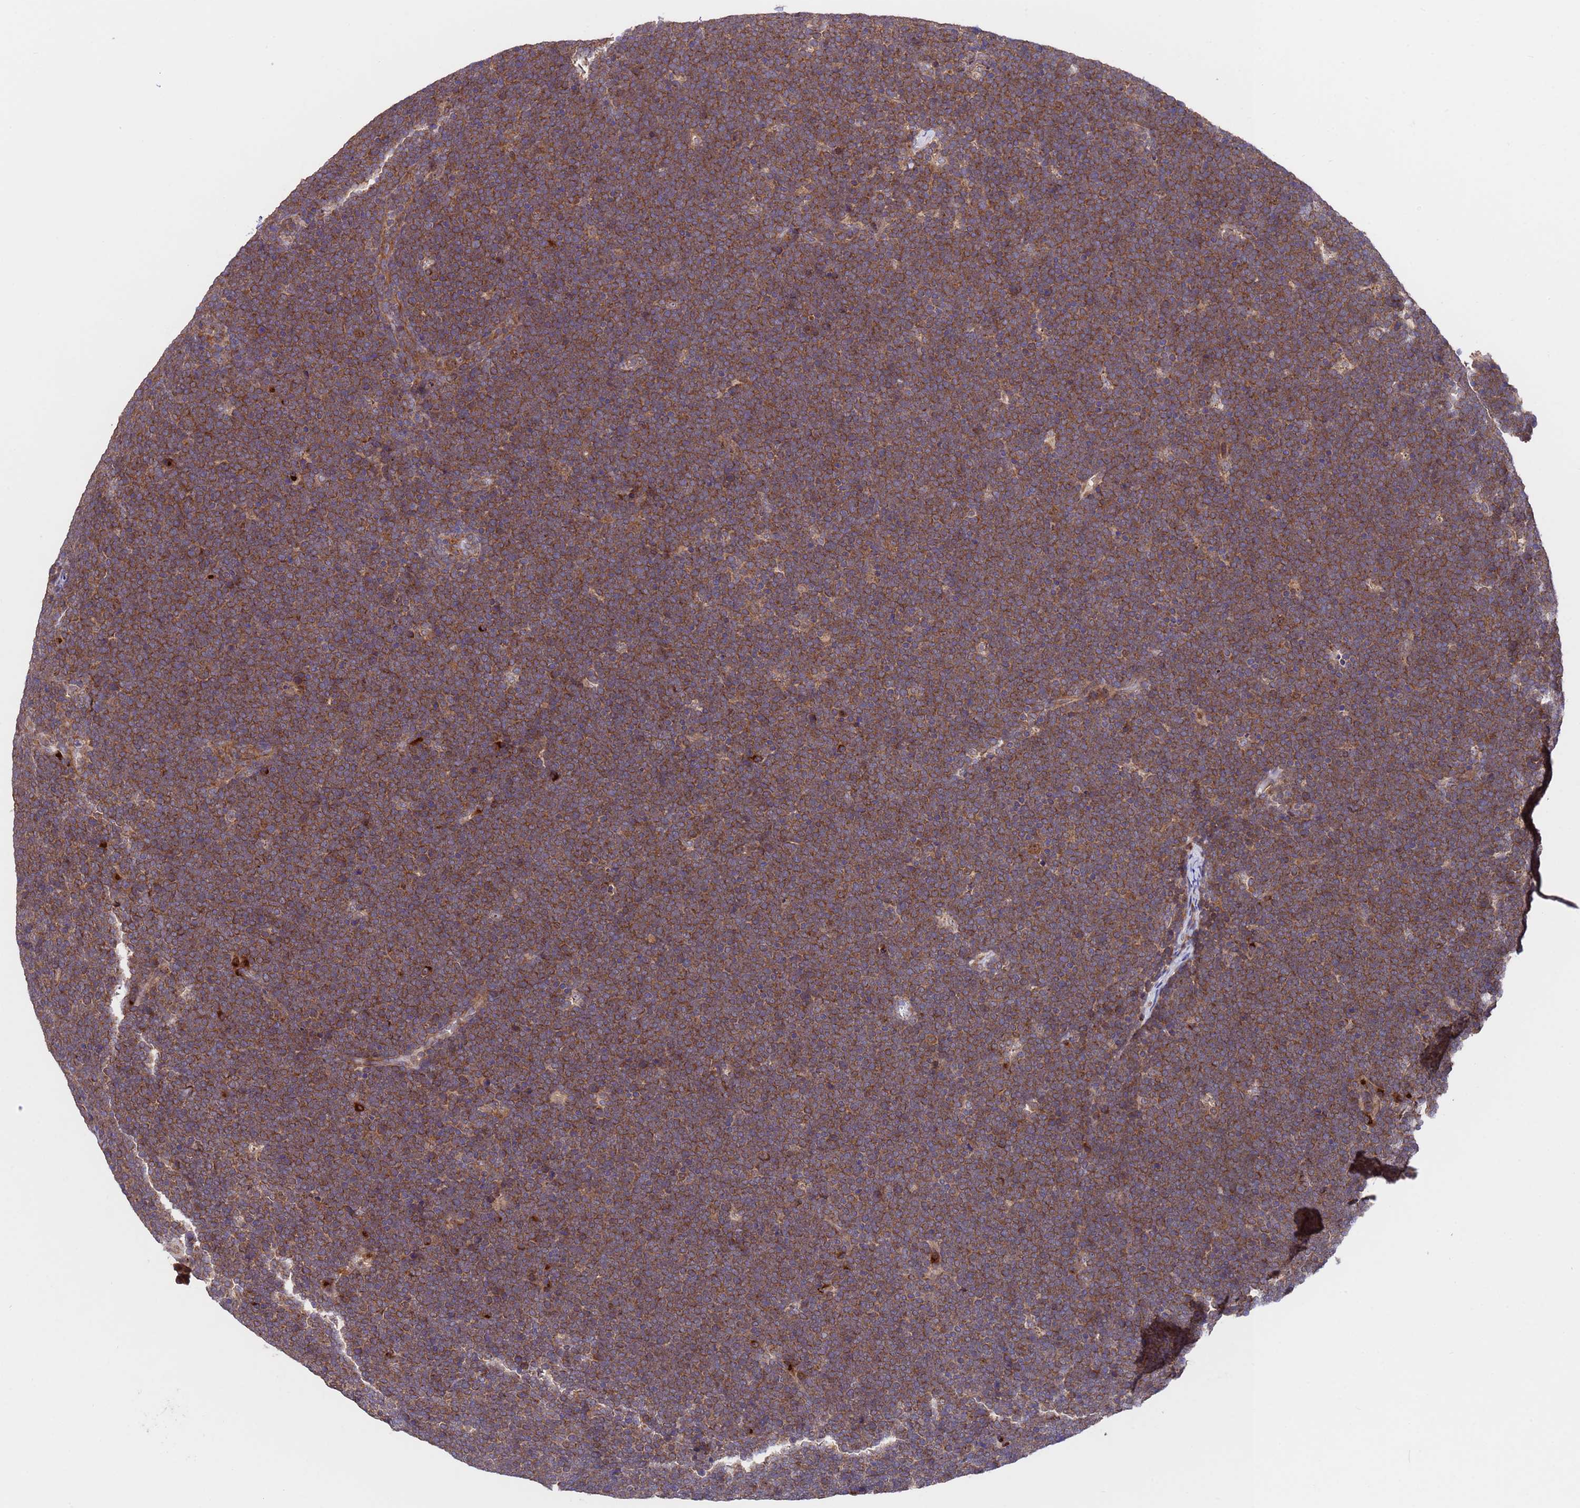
{"staining": {"intensity": "strong", "quantity": ">75%", "location": "cytoplasmic/membranous"}, "tissue": "lymphoma", "cell_type": "Tumor cells", "image_type": "cancer", "snomed": [{"axis": "morphology", "description": "Malignant lymphoma, non-Hodgkin's type, High grade"}, {"axis": "topography", "description": "Lymph node"}], "caption": "Immunohistochemistry (IHC) of human lymphoma shows high levels of strong cytoplasmic/membranous expression in approximately >75% of tumor cells.", "gene": "TSR3", "patient": {"sex": "male", "age": 13}}